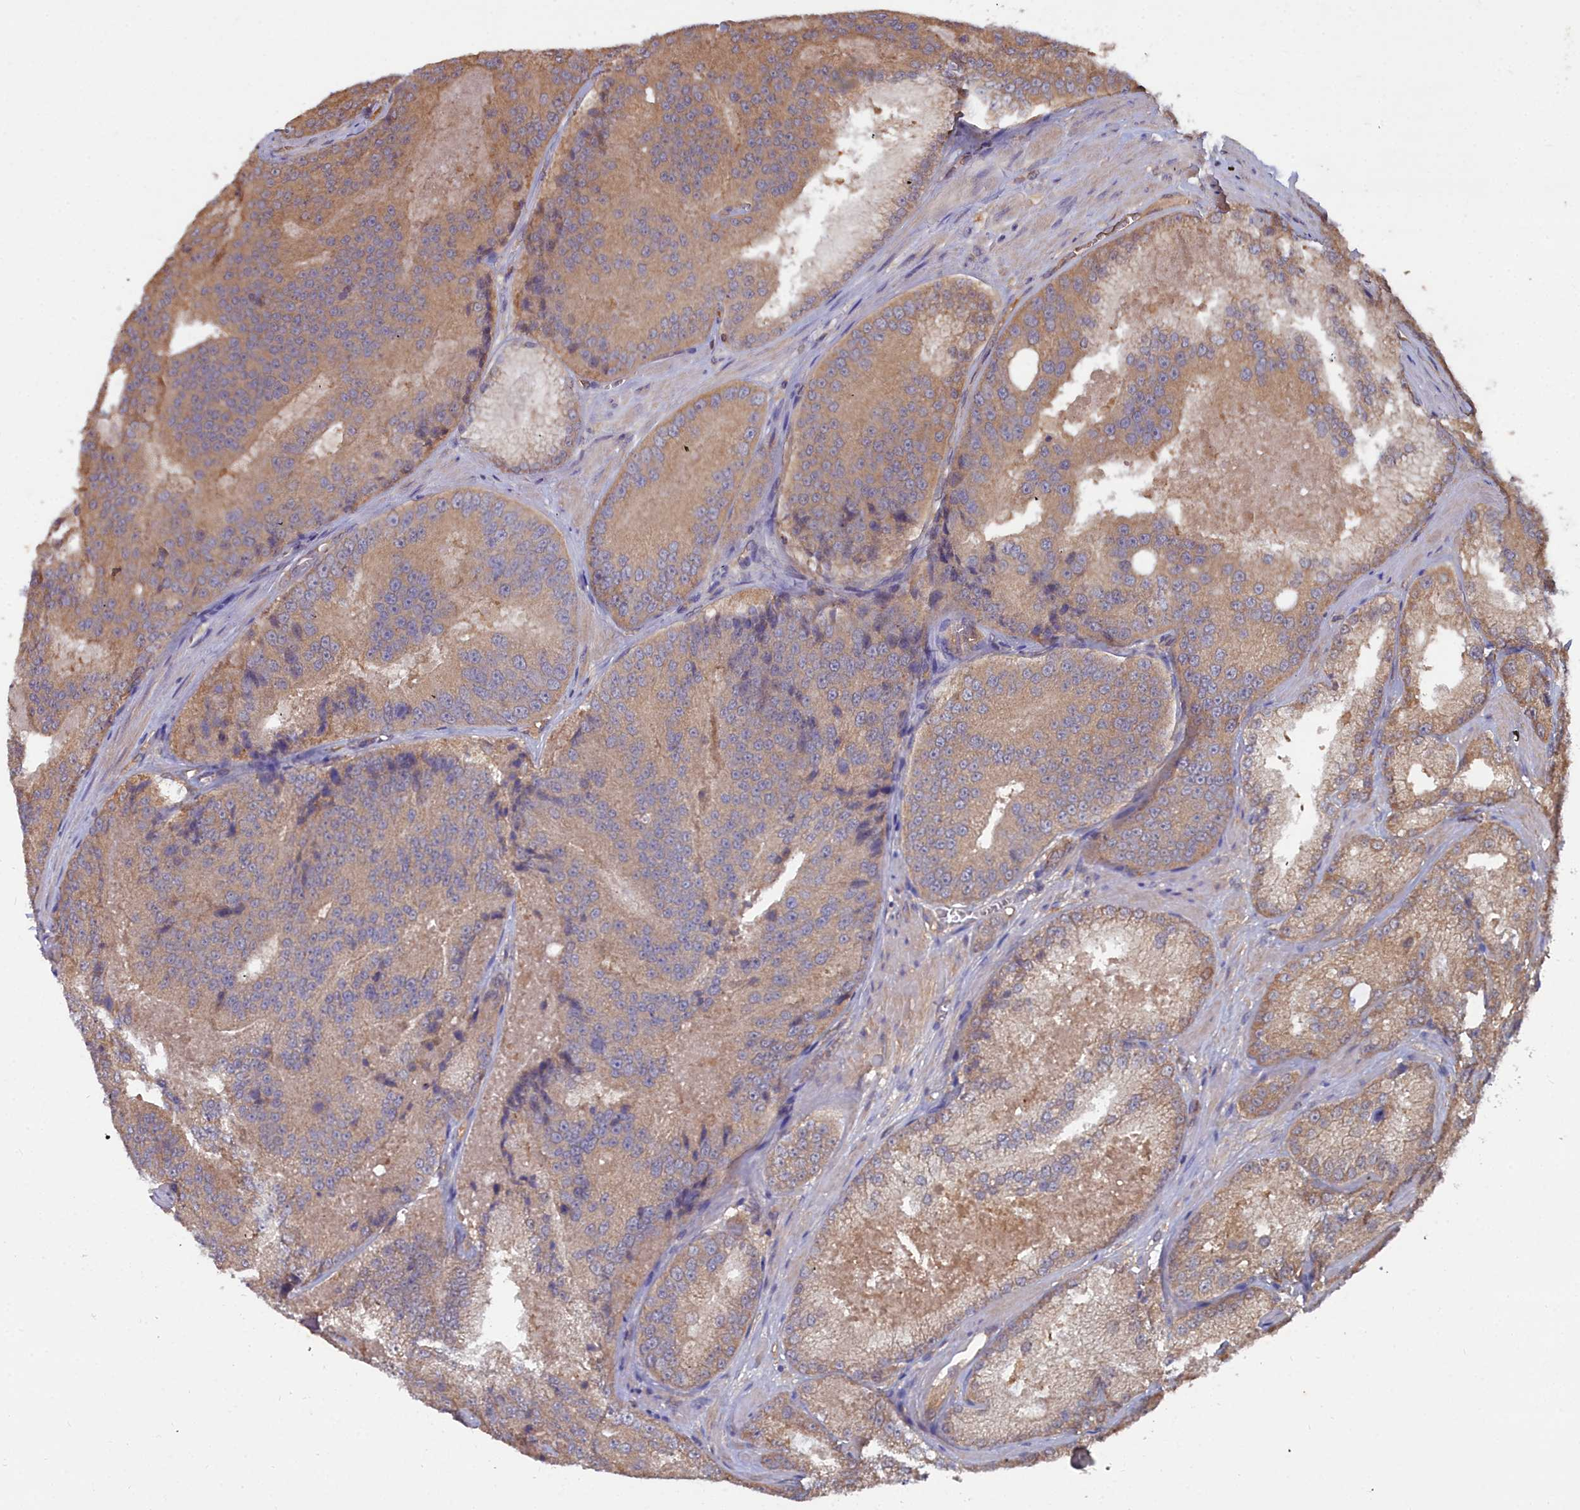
{"staining": {"intensity": "moderate", "quantity": ">75%", "location": "cytoplasmic/membranous"}, "tissue": "prostate cancer", "cell_type": "Tumor cells", "image_type": "cancer", "snomed": [{"axis": "morphology", "description": "Adenocarcinoma, High grade"}, {"axis": "topography", "description": "Prostate"}], "caption": "An immunohistochemistry (IHC) photomicrograph of tumor tissue is shown. Protein staining in brown shows moderate cytoplasmic/membranous positivity in high-grade adenocarcinoma (prostate) within tumor cells.", "gene": "GFRA2", "patient": {"sex": "male", "age": 61}}